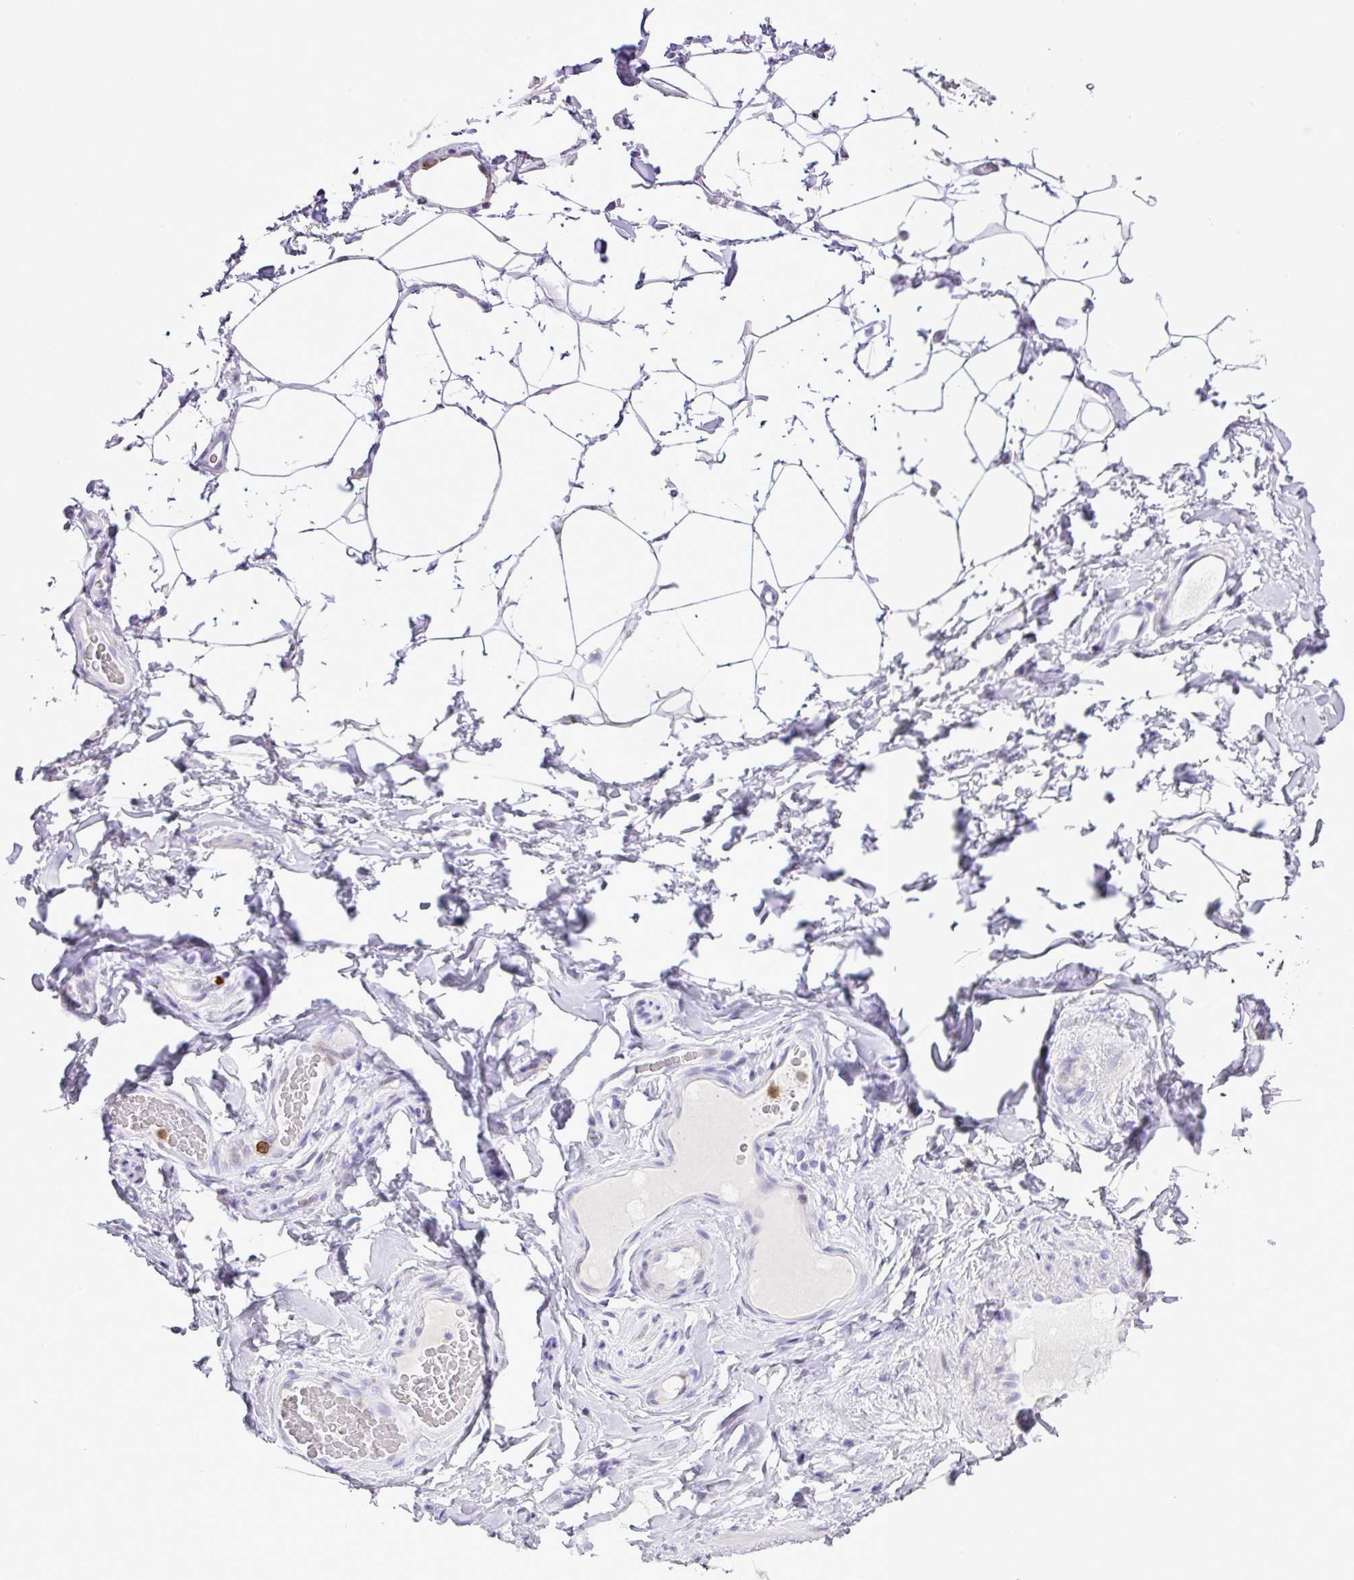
{"staining": {"intensity": "negative", "quantity": "none", "location": "none"}, "tissue": "adipose tissue", "cell_type": "Adipocytes", "image_type": "normal", "snomed": [{"axis": "morphology", "description": "Normal tissue, NOS"}, {"axis": "topography", "description": "Vascular tissue"}, {"axis": "topography", "description": "Peripheral nerve tissue"}], "caption": "IHC of normal adipose tissue demonstrates no positivity in adipocytes. (Immunohistochemistry (ihc), brightfield microscopy, high magnification).", "gene": "RCAN2", "patient": {"sex": "male", "age": 41}}